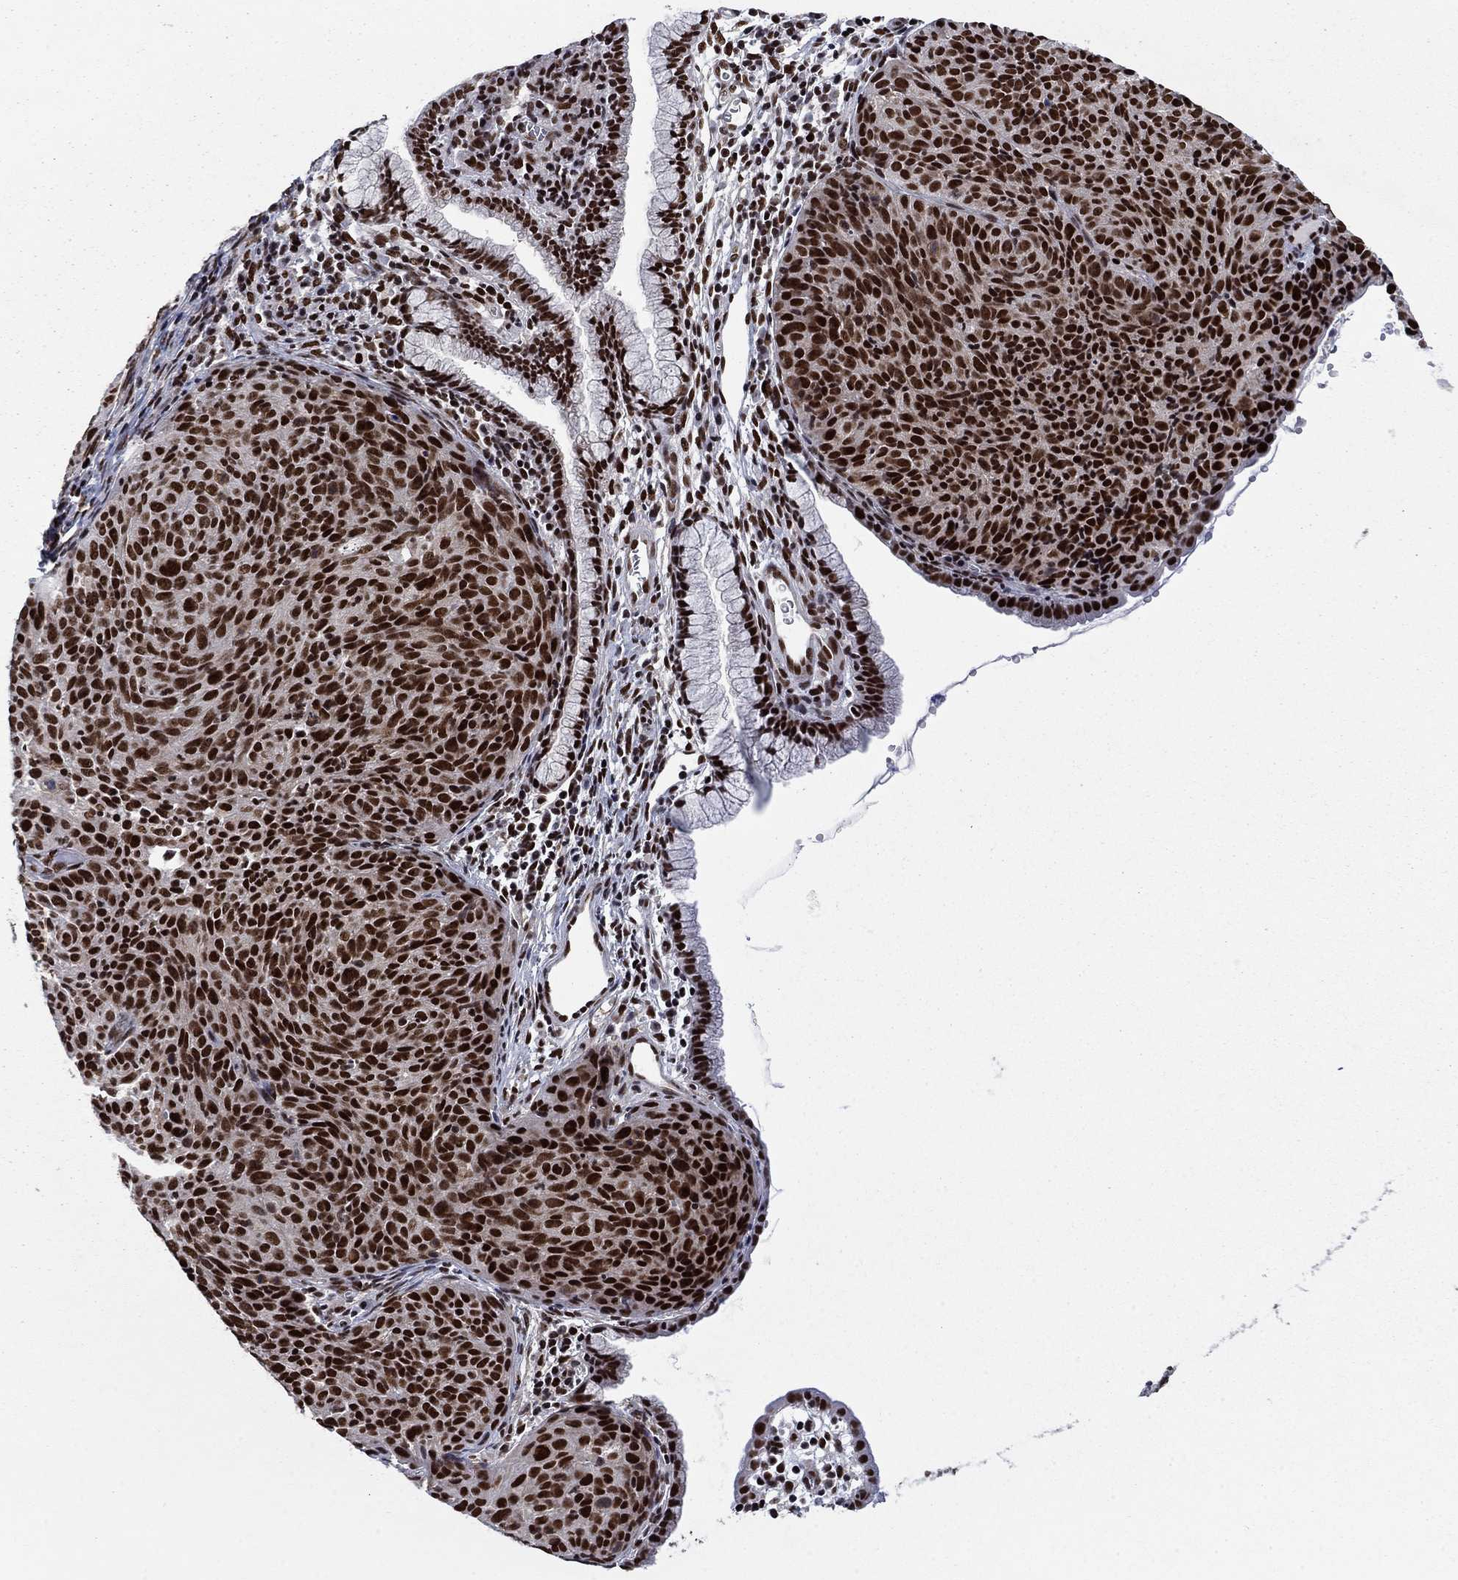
{"staining": {"intensity": "strong", "quantity": ">75%", "location": "nuclear"}, "tissue": "cervical cancer", "cell_type": "Tumor cells", "image_type": "cancer", "snomed": [{"axis": "morphology", "description": "Squamous cell carcinoma, NOS"}, {"axis": "topography", "description": "Cervix"}], "caption": "Immunohistochemistry (IHC) image of cervical cancer (squamous cell carcinoma) stained for a protein (brown), which exhibits high levels of strong nuclear staining in about >75% of tumor cells.", "gene": "RPRD1B", "patient": {"sex": "female", "age": 39}}